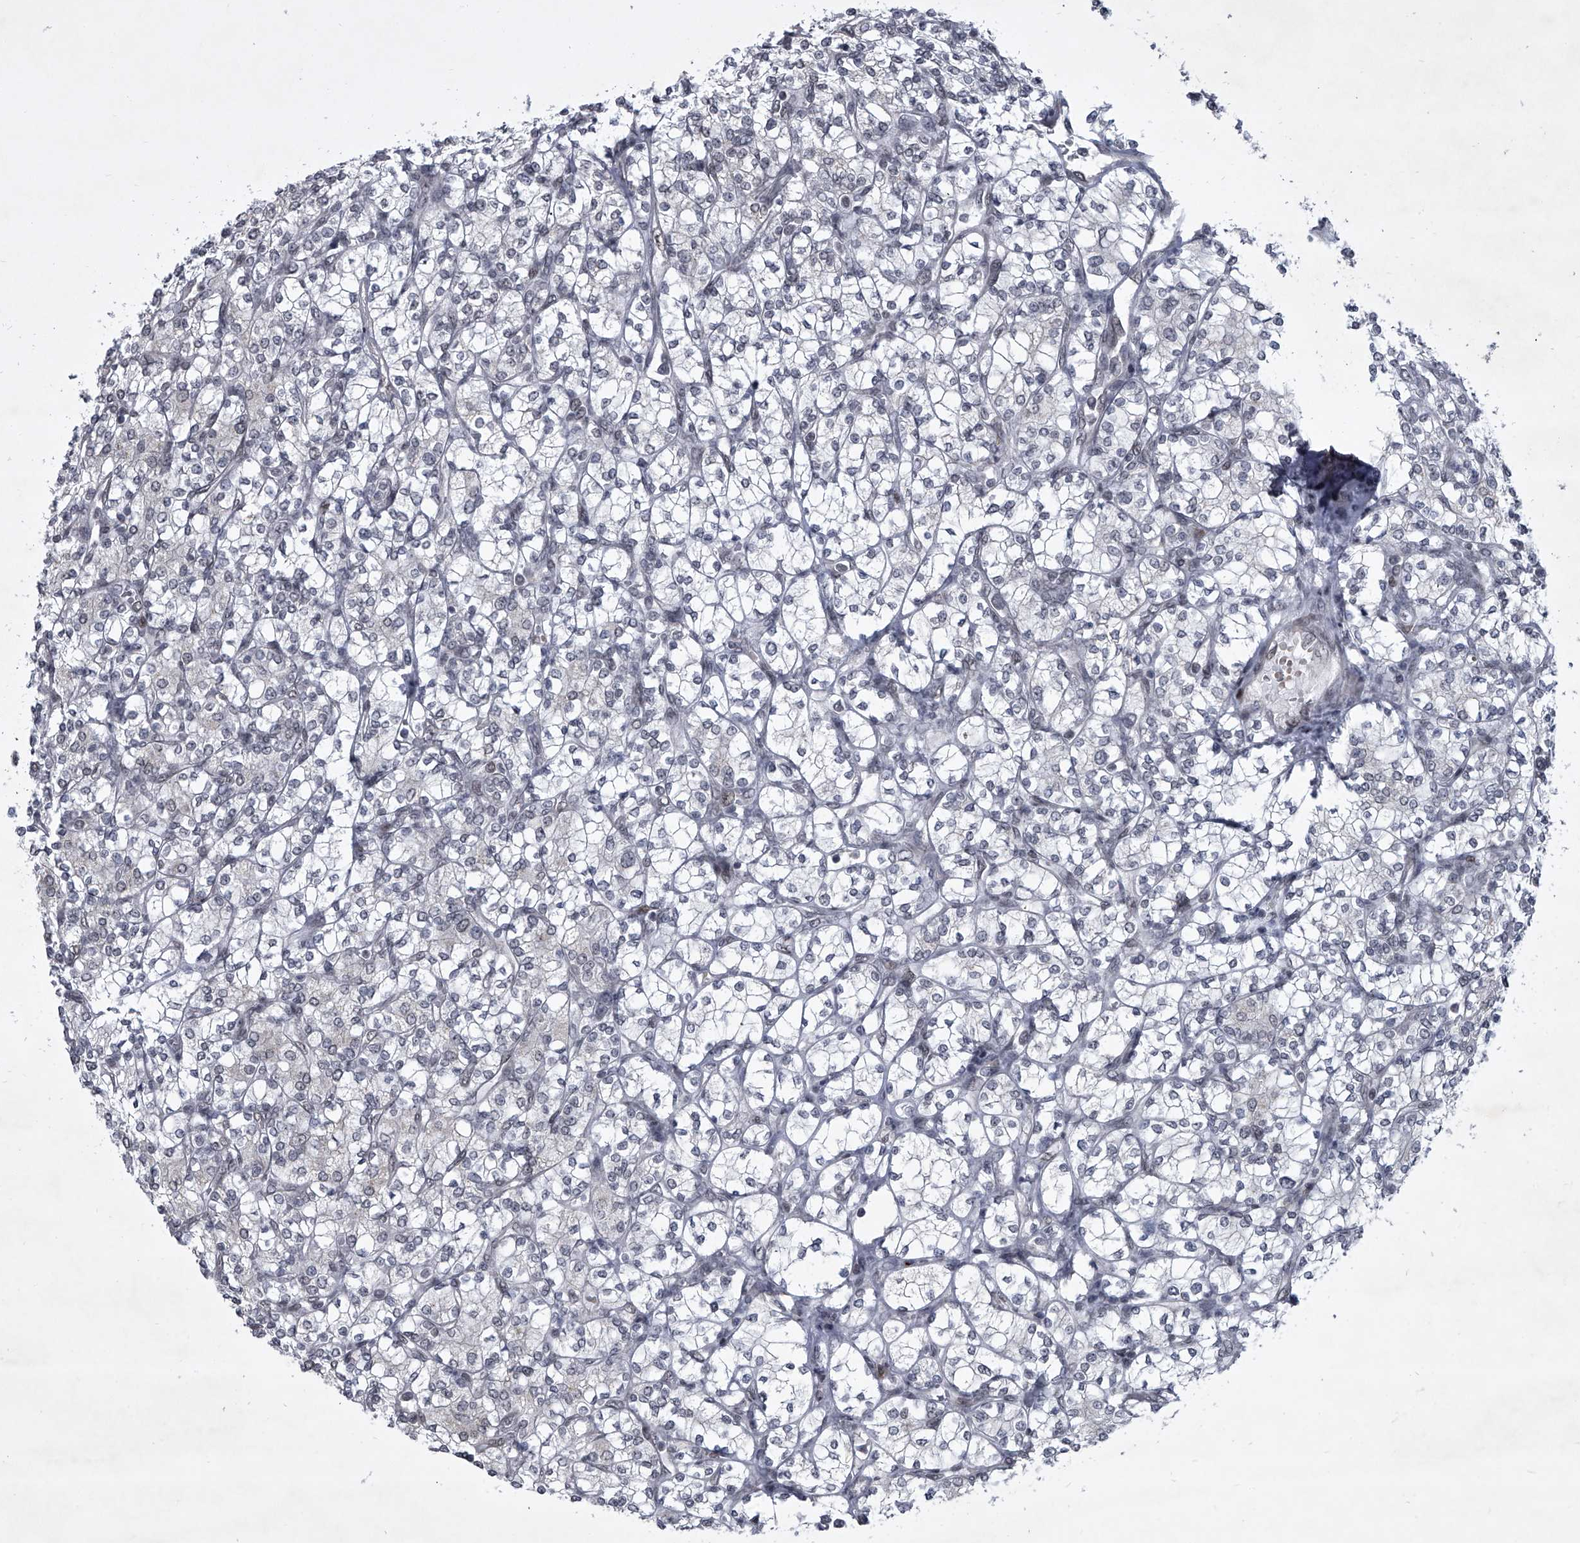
{"staining": {"intensity": "negative", "quantity": "none", "location": "none"}, "tissue": "renal cancer", "cell_type": "Tumor cells", "image_type": "cancer", "snomed": [{"axis": "morphology", "description": "Adenocarcinoma, NOS"}, {"axis": "topography", "description": "Kidney"}], "caption": "Renal adenocarcinoma was stained to show a protein in brown. There is no significant positivity in tumor cells. The staining is performed using DAB brown chromogen with nuclei counter-stained in using hematoxylin.", "gene": "MLLT1", "patient": {"sex": "male", "age": 77}}